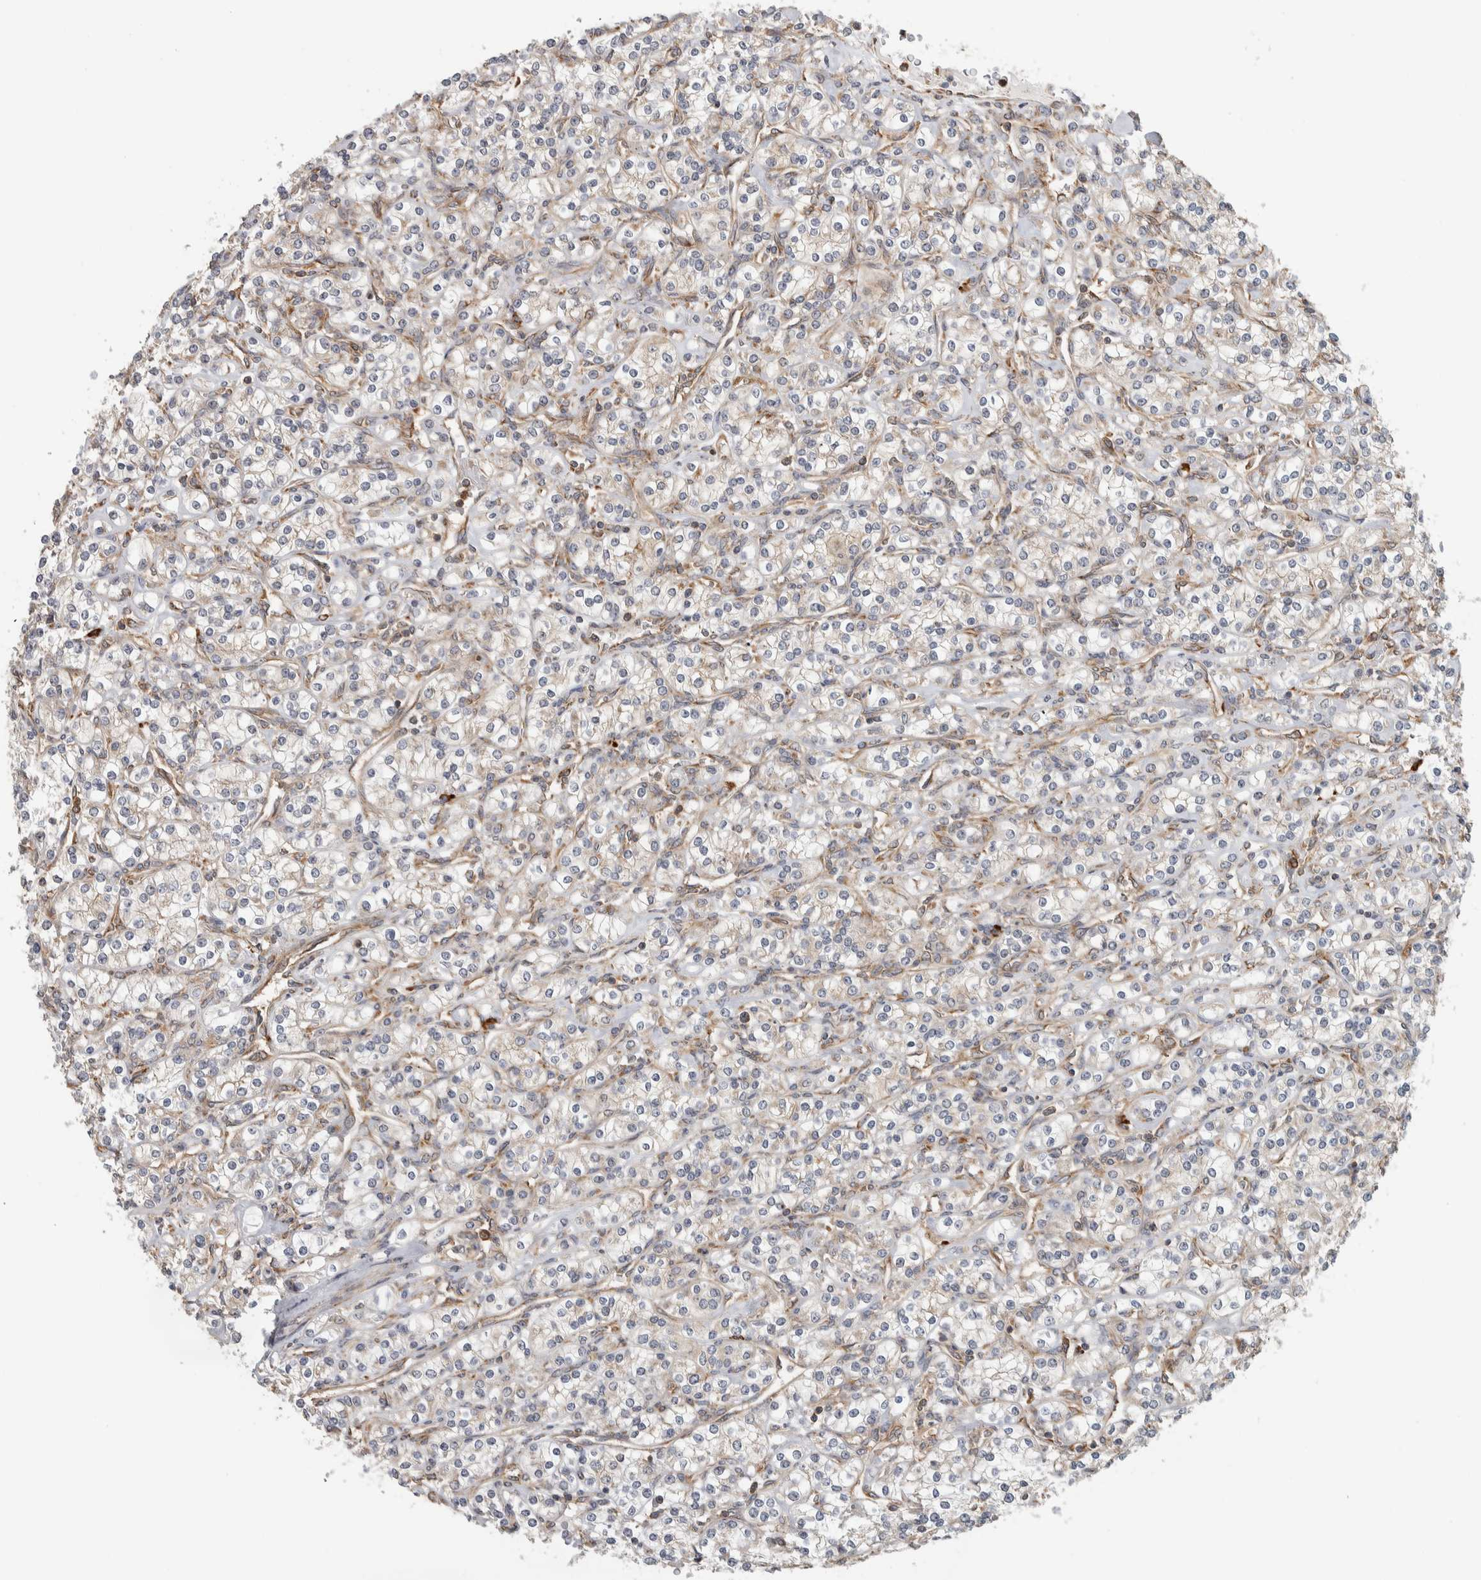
{"staining": {"intensity": "weak", "quantity": "<25%", "location": "cytoplasmic/membranous"}, "tissue": "renal cancer", "cell_type": "Tumor cells", "image_type": "cancer", "snomed": [{"axis": "morphology", "description": "Adenocarcinoma, NOS"}, {"axis": "topography", "description": "Kidney"}], "caption": "High magnification brightfield microscopy of renal adenocarcinoma stained with DAB (brown) and counterstained with hematoxylin (blue): tumor cells show no significant staining.", "gene": "EIF3H", "patient": {"sex": "male", "age": 77}}